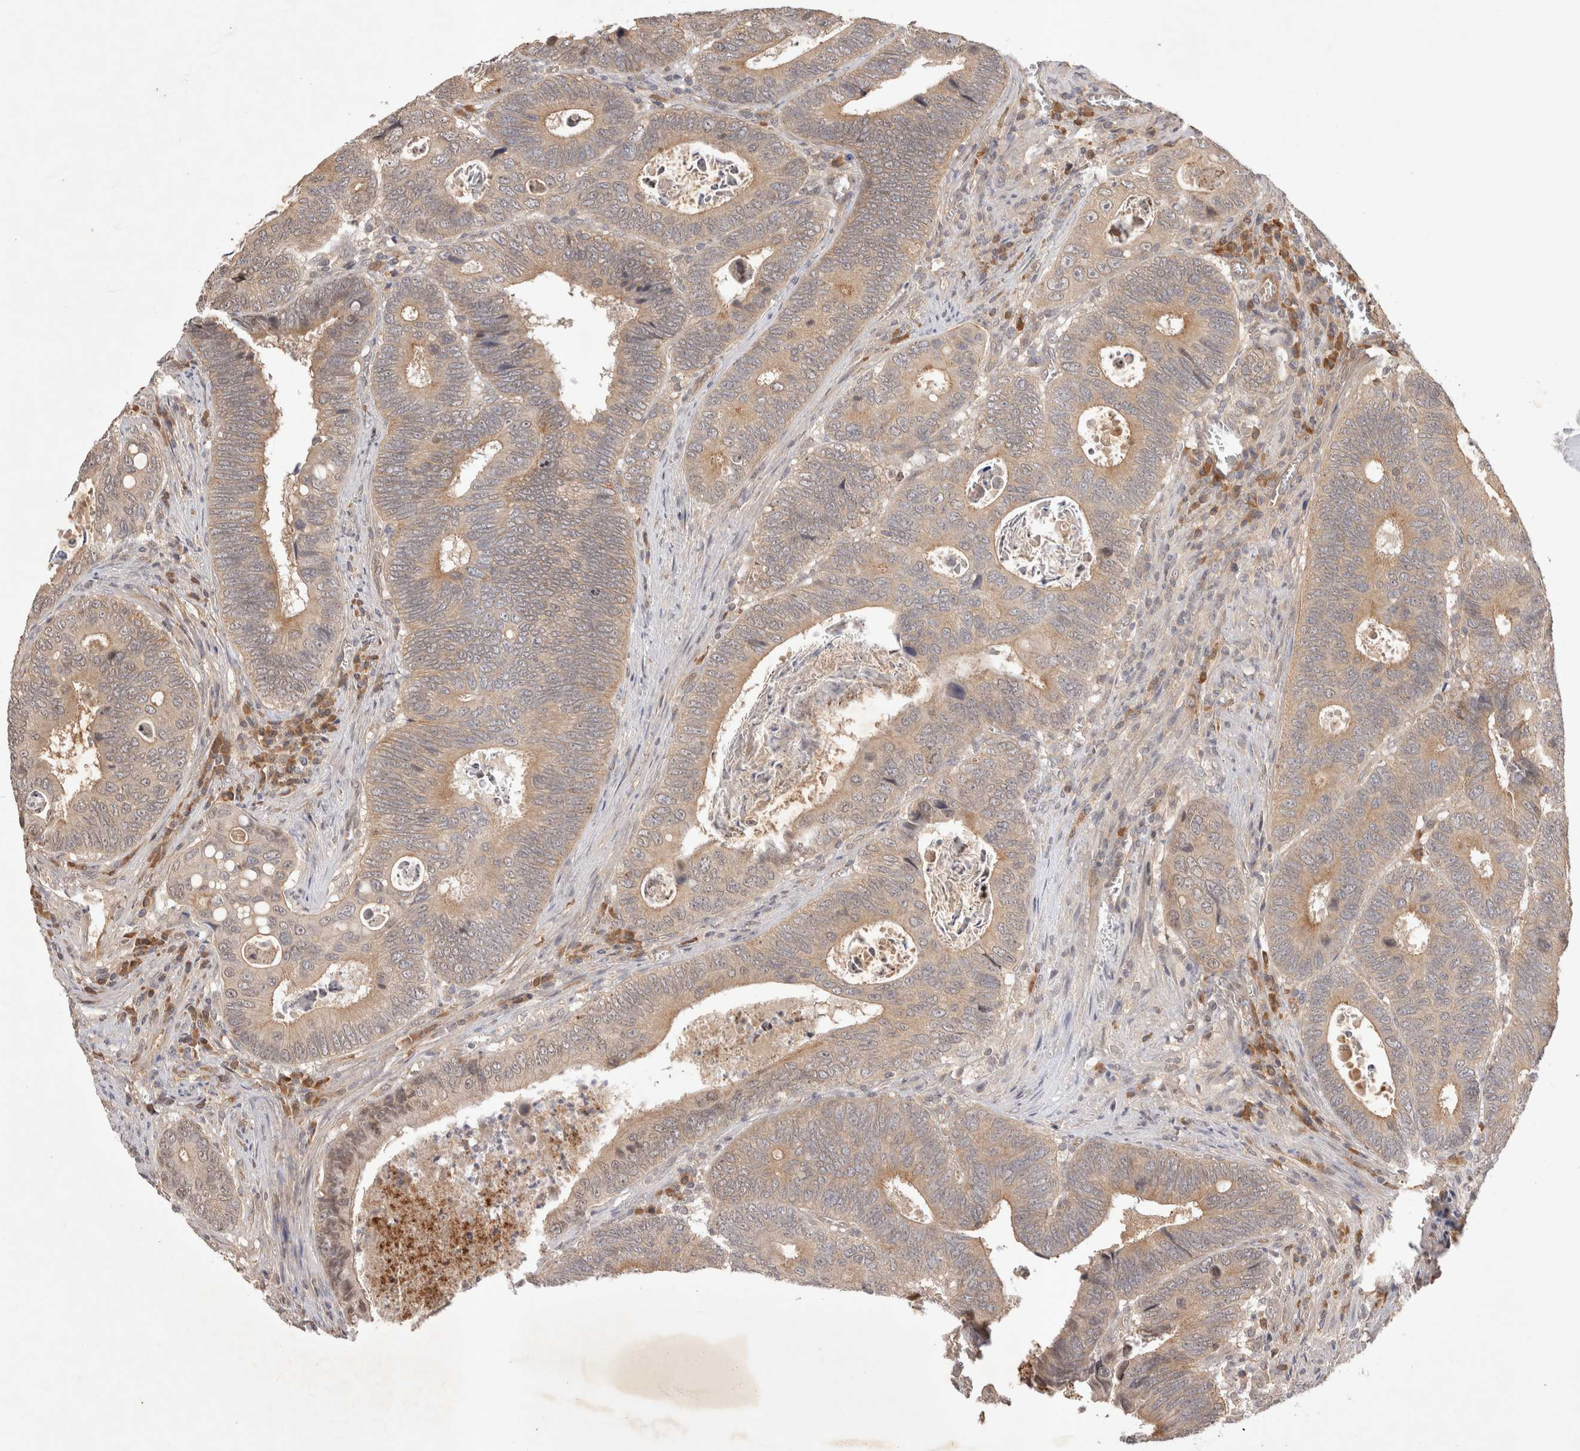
{"staining": {"intensity": "weak", "quantity": ">75%", "location": "cytoplasmic/membranous"}, "tissue": "colorectal cancer", "cell_type": "Tumor cells", "image_type": "cancer", "snomed": [{"axis": "morphology", "description": "Adenocarcinoma, NOS"}, {"axis": "topography", "description": "Colon"}], "caption": "Immunohistochemistry (IHC) histopathology image of human colorectal cancer stained for a protein (brown), which displays low levels of weak cytoplasmic/membranous staining in approximately >75% of tumor cells.", "gene": "YES1", "patient": {"sex": "male", "age": 72}}